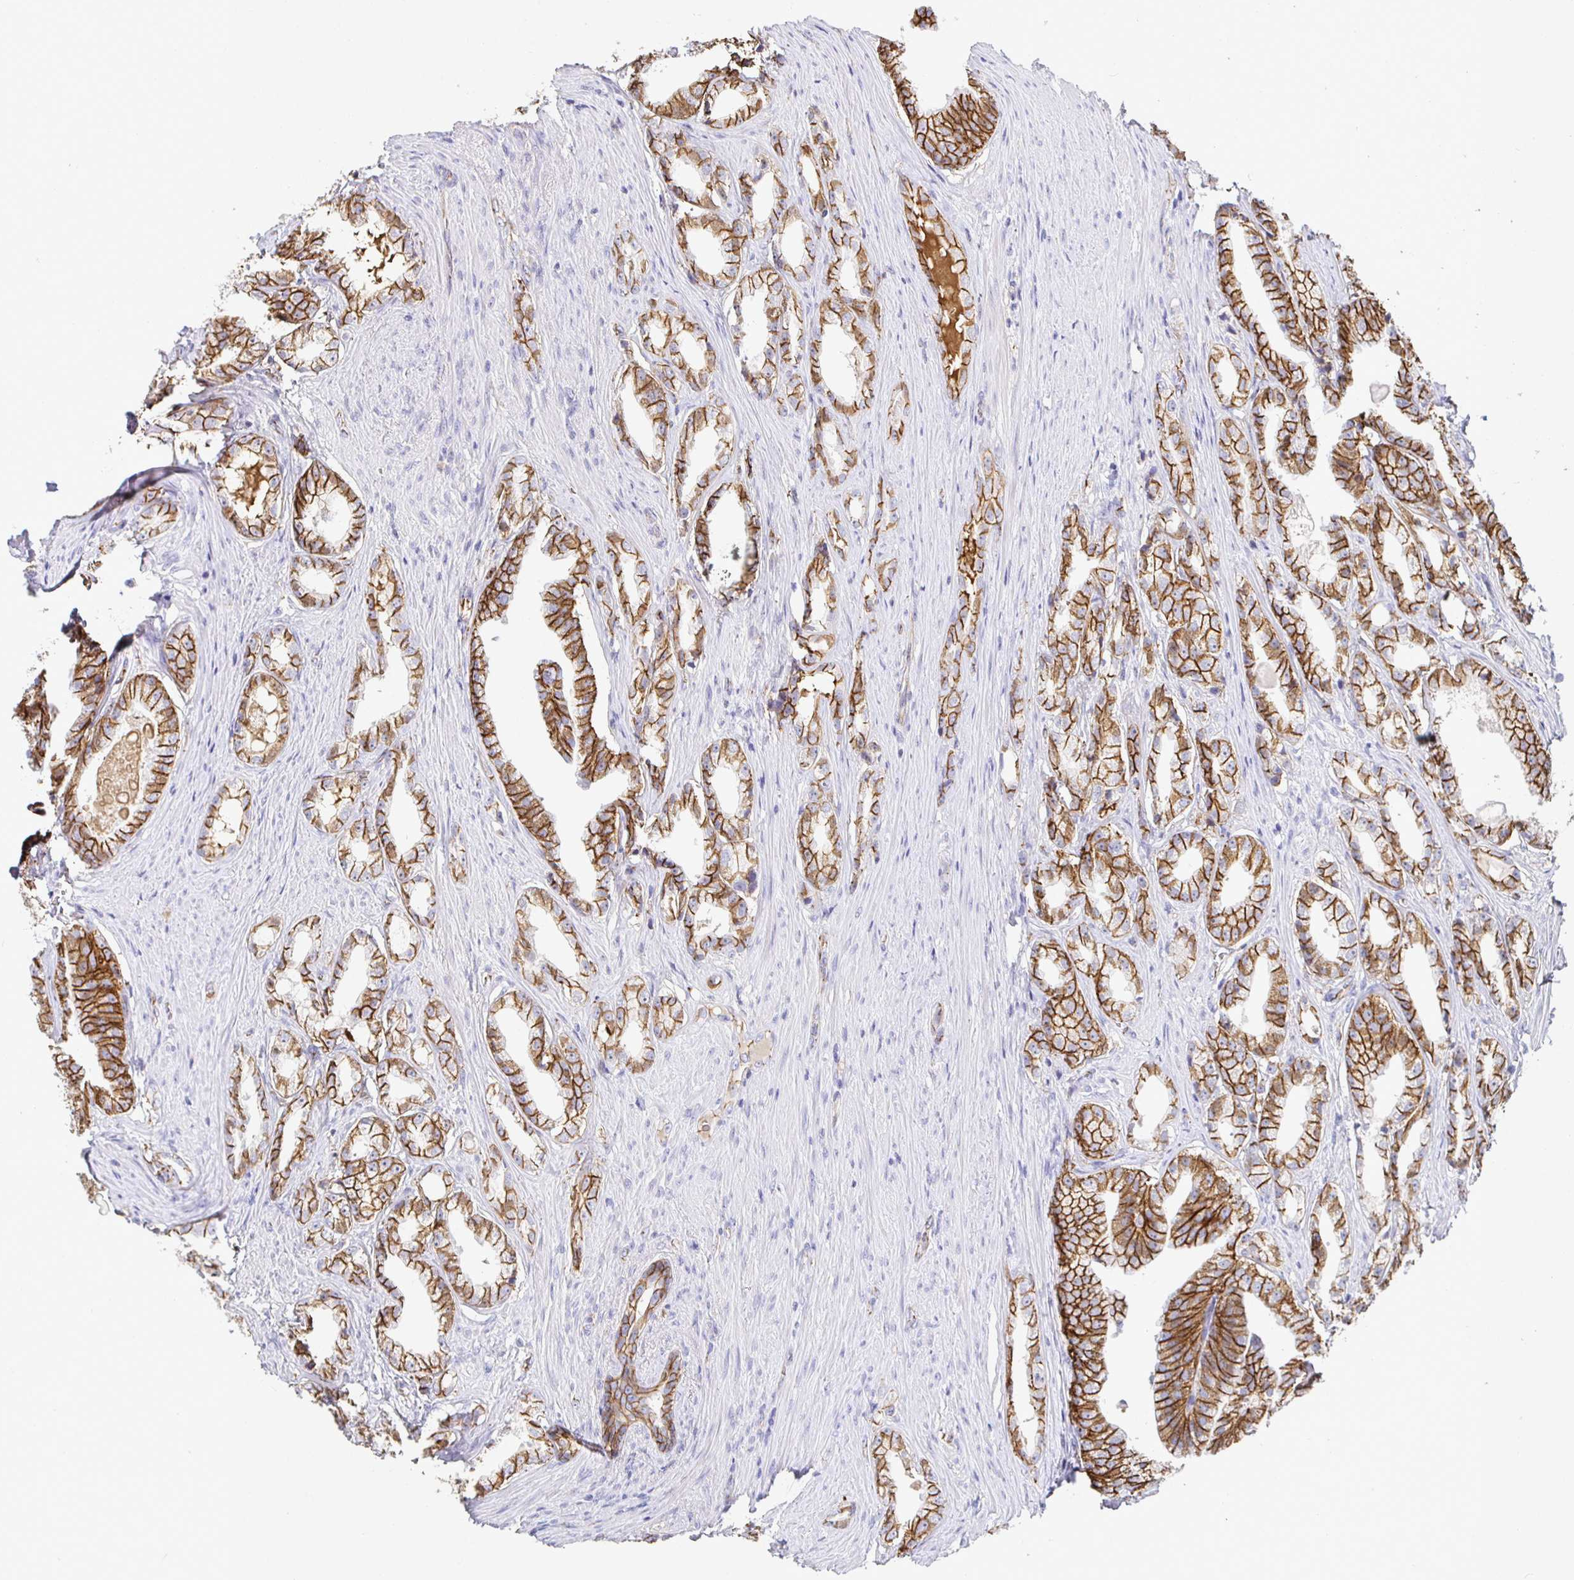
{"staining": {"intensity": "strong", "quantity": ">75%", "location": "cytoplasmic/membranous"}, "tissue": "prostate cancer", "cell_type": "Tumor cells", "image_type": "cancer", "snomed": [{"axis": "morphology", "description": "Adenocarcinoma, Low grade"}, {"axis": "topography", "description": "Prostate"}], "caption": "This micrograph shows adenocarcinoma (low-grade) (prostate) stained with immunohistochemistry (IHC) to label a protein in brown. The cytoplasmic/membranous of tumor cells show strong positivity for the protein. Nuclei are counter-stained blue.", "gene": "PIWIL3", "patient": {"sex": "male", "age": 65}}